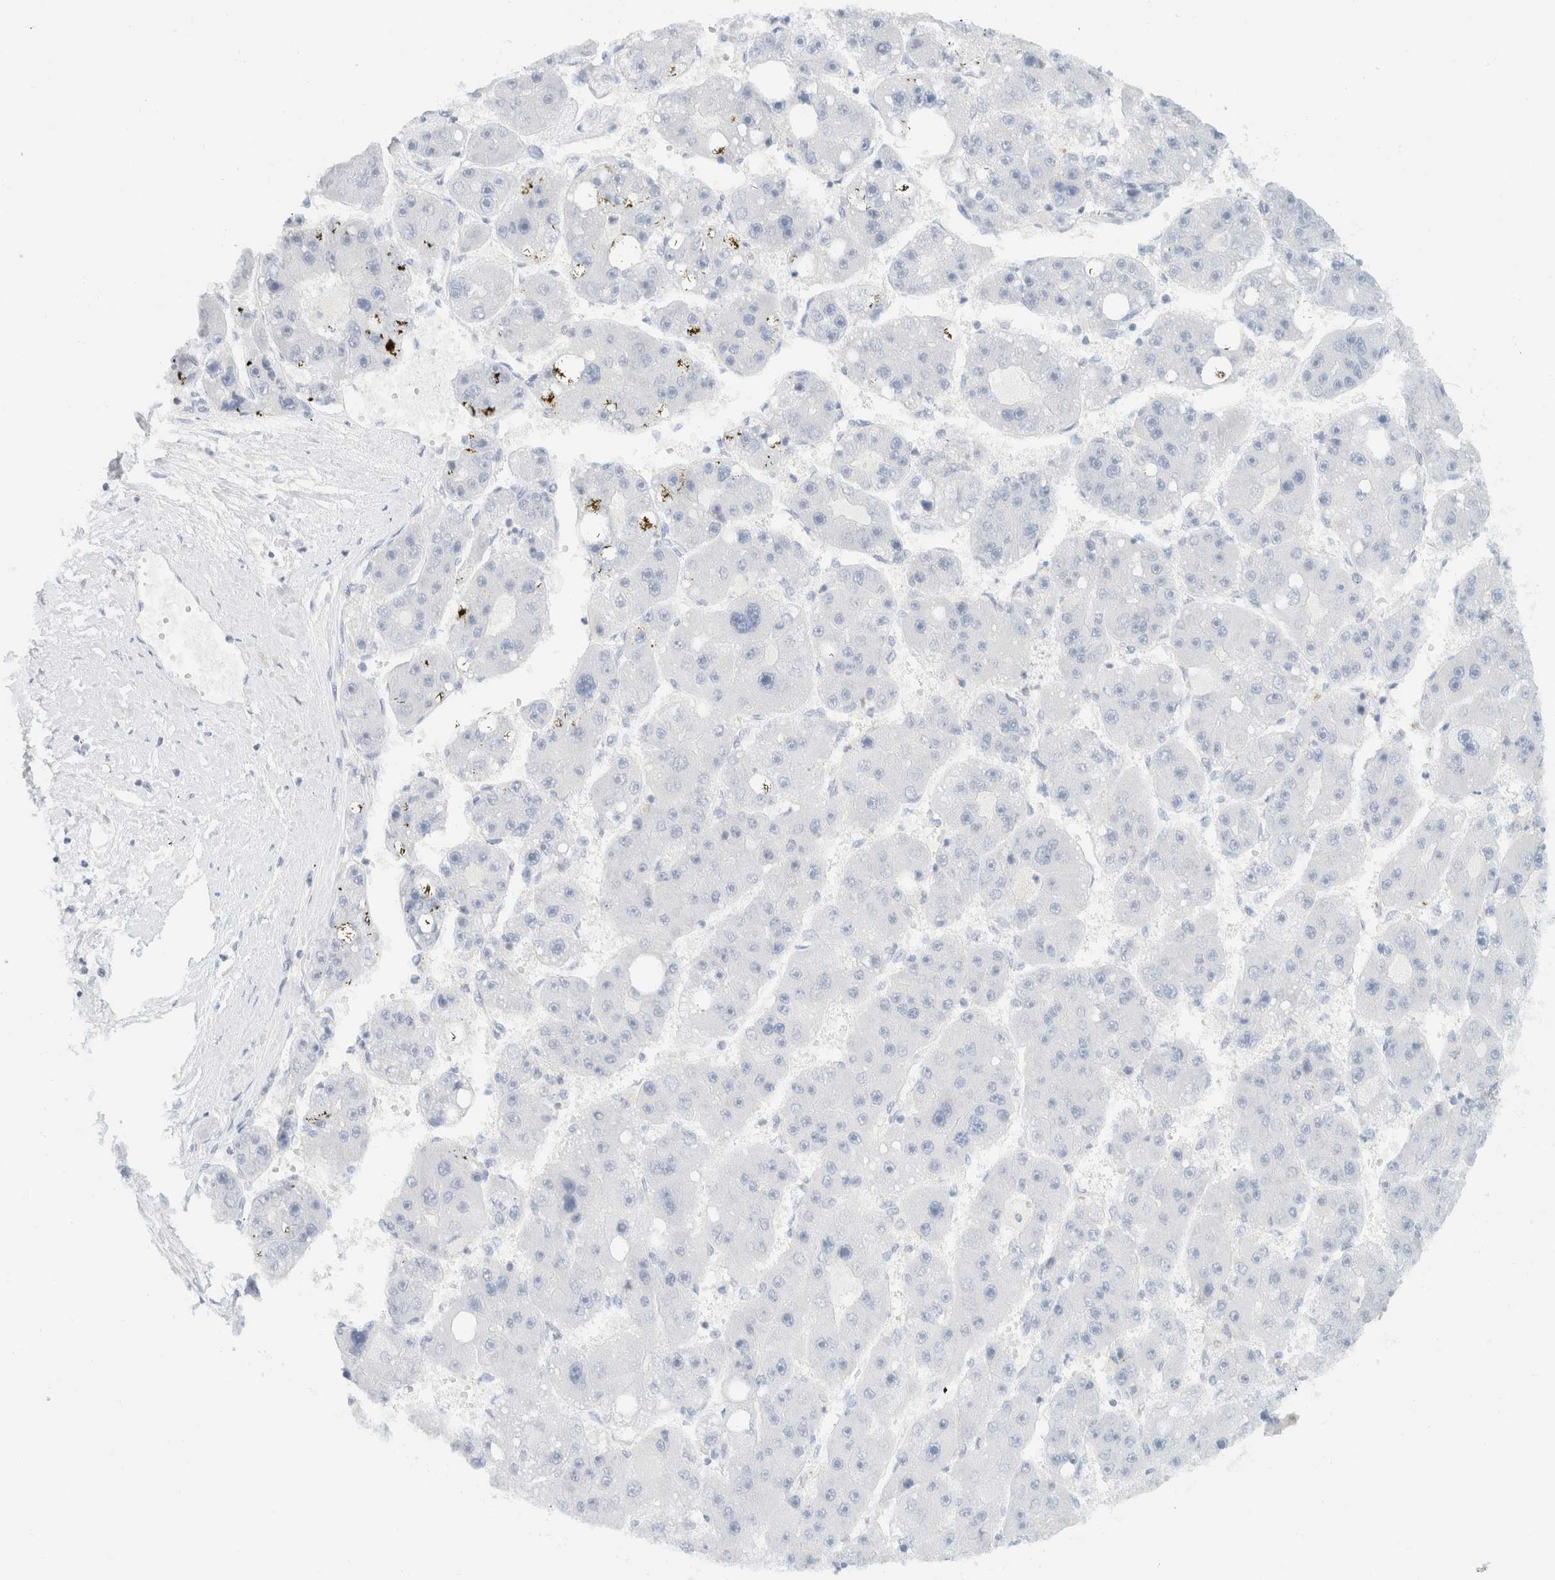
{"staining": {"intensity": "negative", "quantity": "none", "location": "none"}, "tissue": "liver cancer", "cell_type": "Tumor cells", "image_type": "cancer", "snomed": [{"axis": "morphology", "description": "Carcinoma, Hepatocellular, NOS"}, {"axis": "topography", "description": "Liver"}], "caption": "IHC micrograph of human hepatocellular carcinoma (liver) stained for a protein (brown), which displays no positivity in tumor cells.", "gene": "SH3GLB2", "patient": {"sex": "female", "age": 61}}